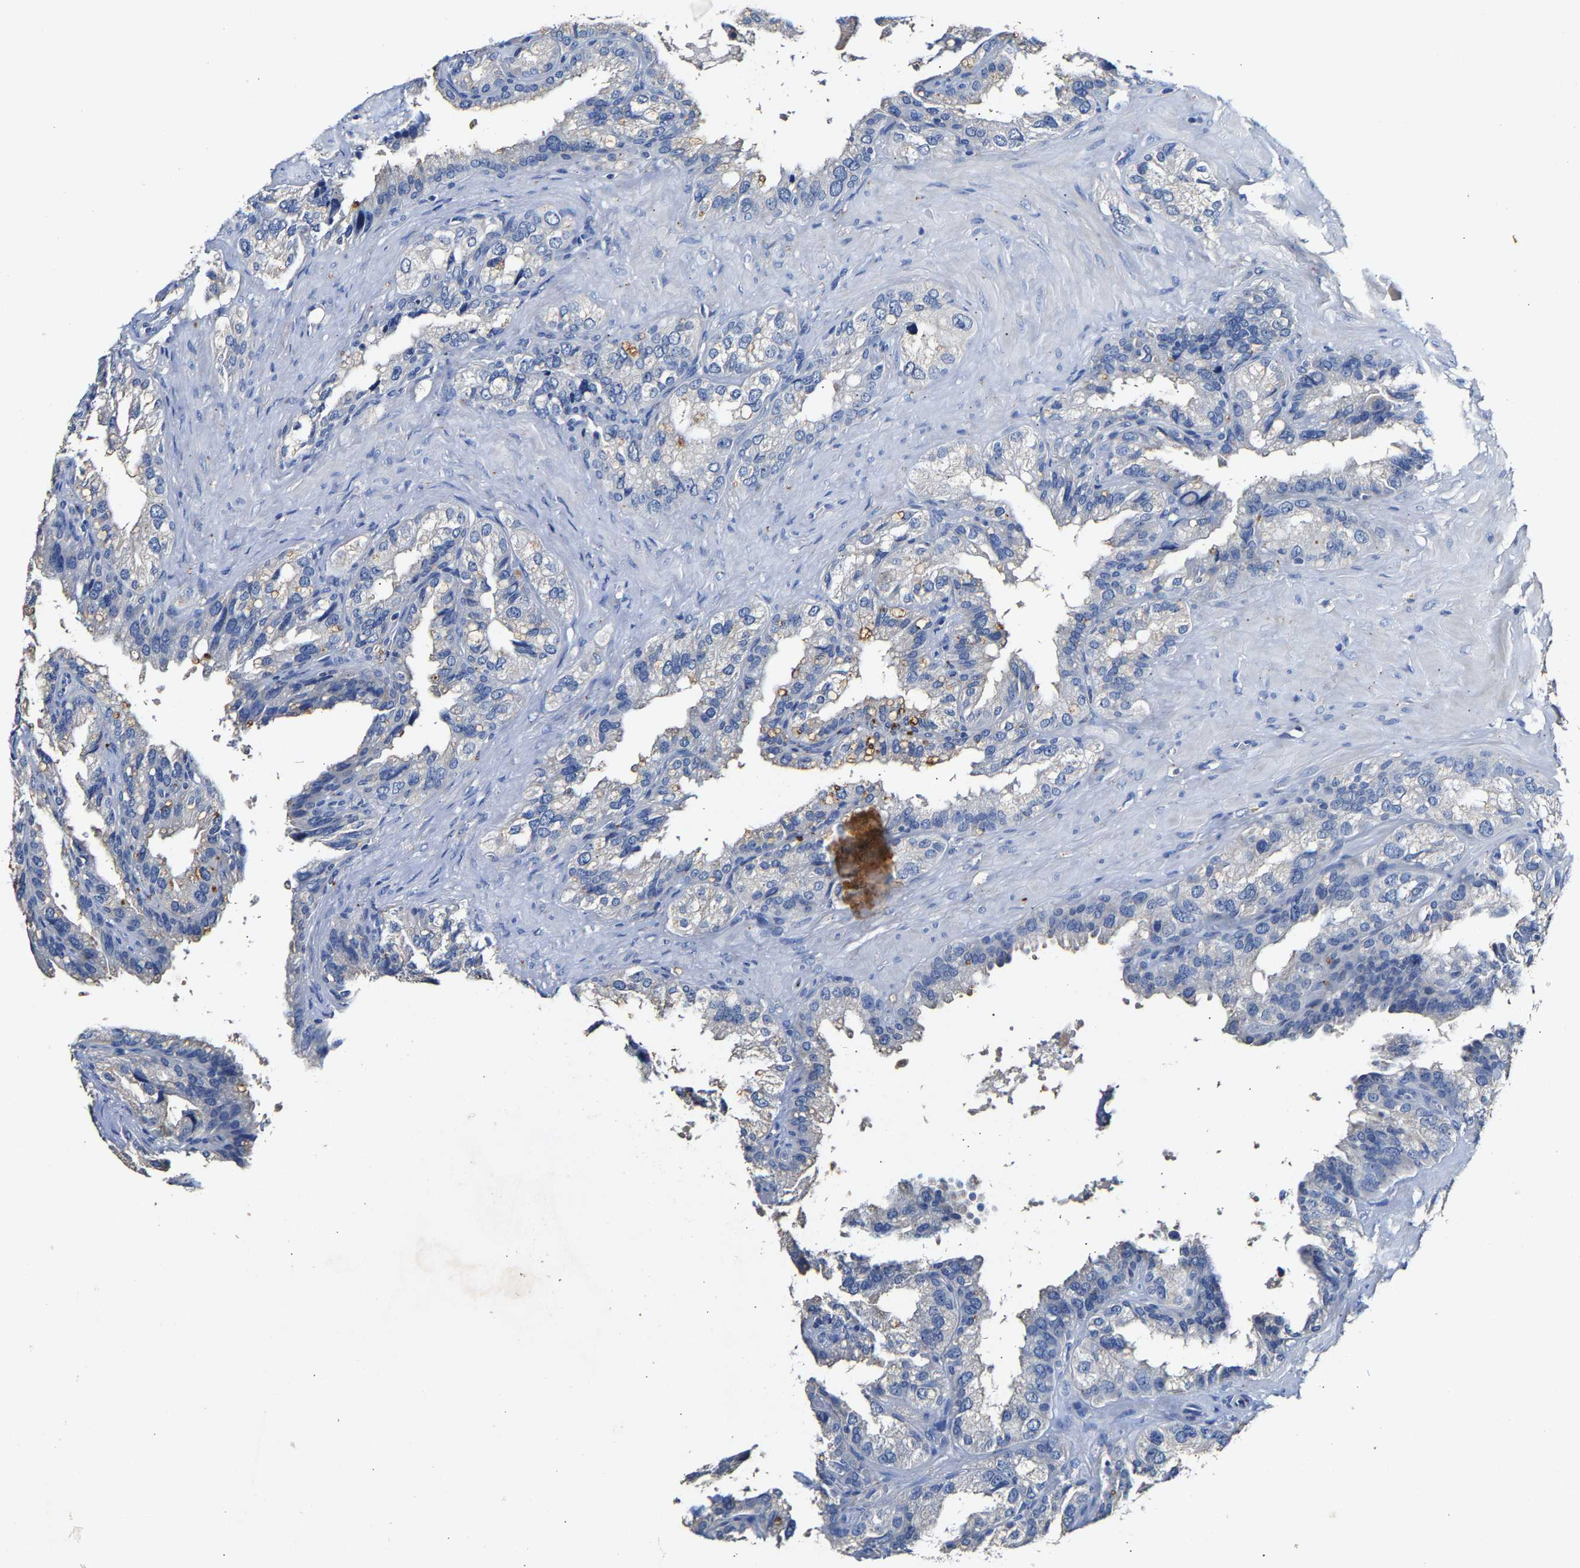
{"staining": {"intensity": "negative", "quantity": "none", "location": "none"}, "tissue": "seminal vesicle", "cell_type": "Glandular cells", "image_type": "normal", "snomed": [{"axis": "morphology", "description": "Normal tissue, NOS"}, {"axis": "topography", "description": "Seminal veicle"}], "caption": "Glandular cells show no significant positivity in unremarkable seminal vesicle.", "gene": "SLCO2B1", "patient": {"sex": "male", "age": 68}}